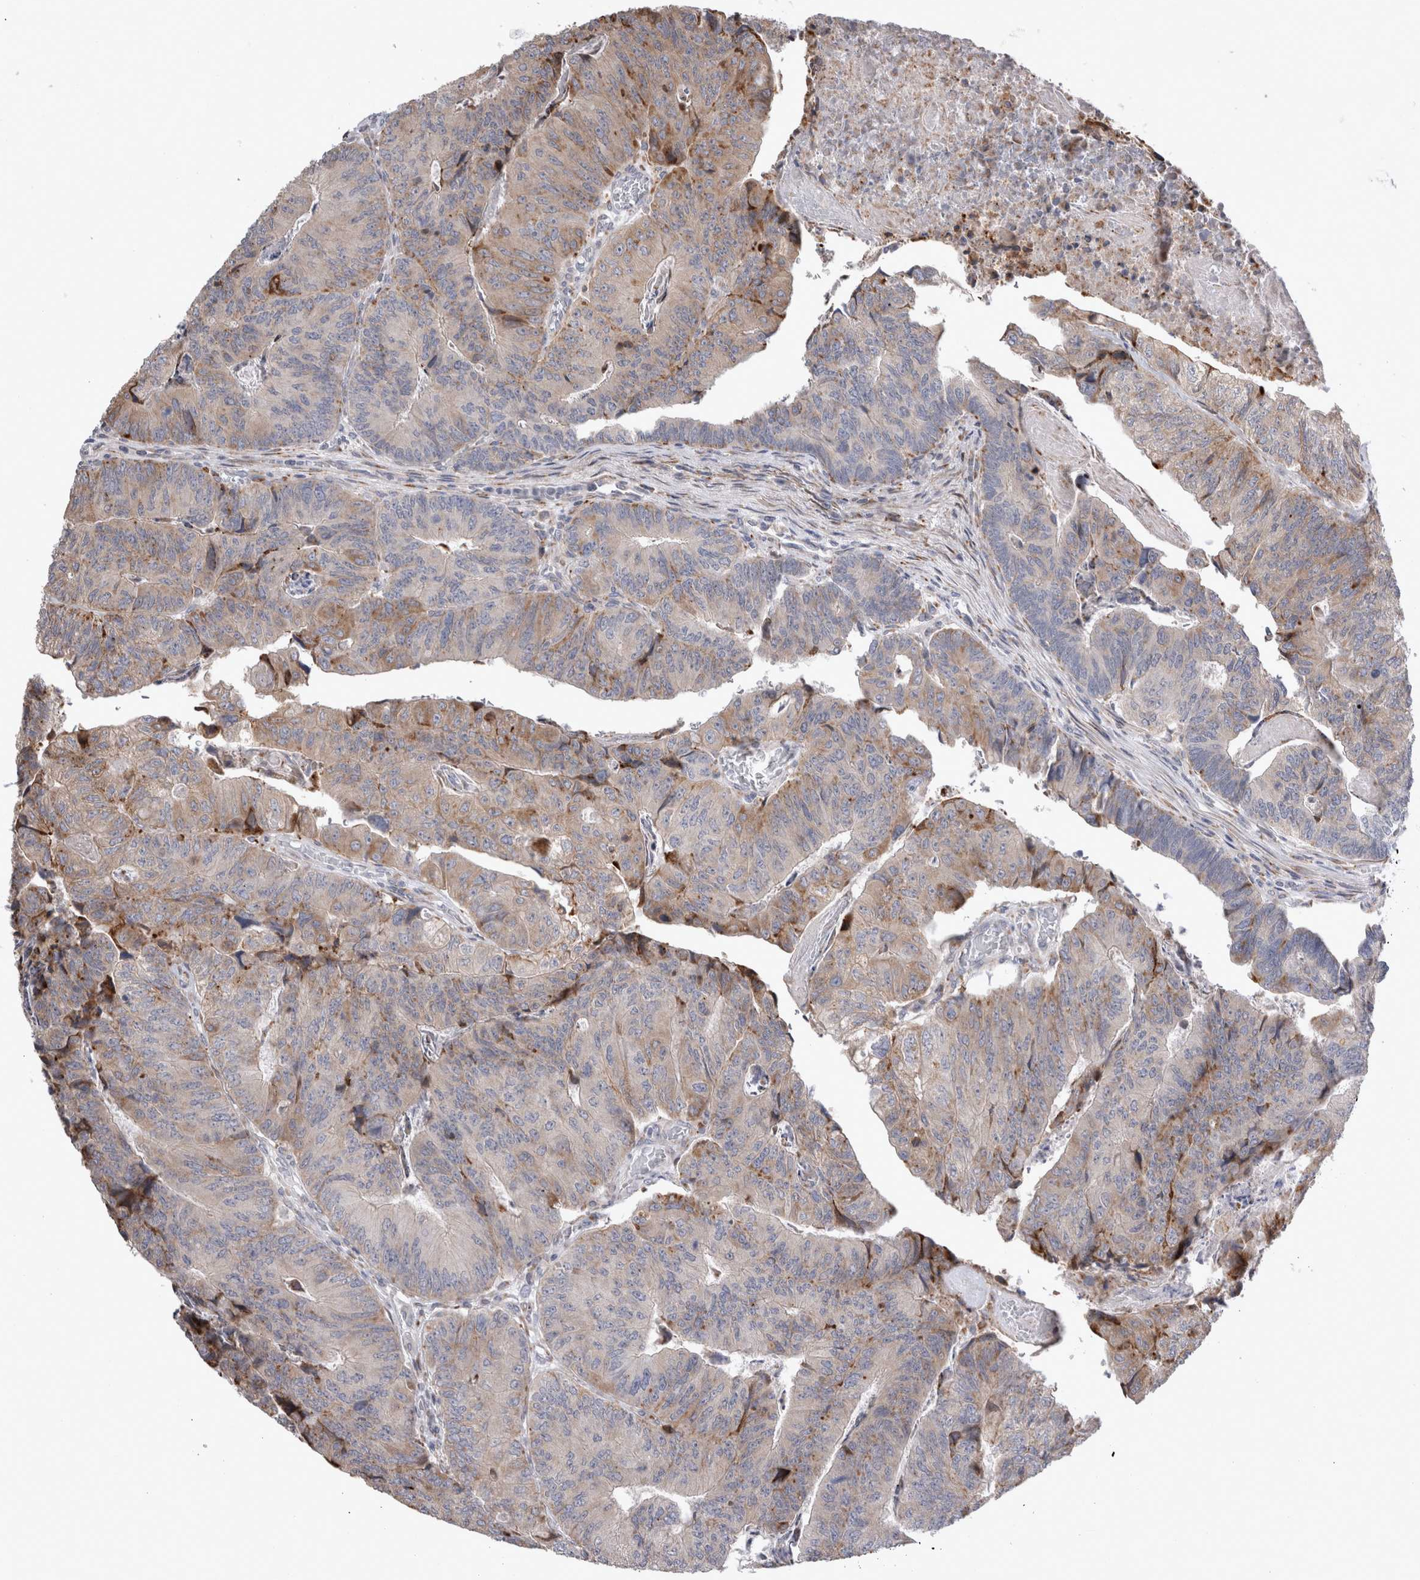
{"staining": {"intensity": "moderate", "quantity": "<25%", "location": "cytoplasmic/membranous"}, "tissue": "colorectal cancer", "cell_type": "Tumor cells", "image_type": "cancer", "snomed": [{"axis": "morphology", "description": "Adenocarcinoma, NOS"}, {"axis": "topography", "description": "Colon"}], "caption": "Immunohistochemical staining of adenocarcinoma (colorectal) exhibits moderate cytoplasmic/membranous protein expression in approximately <25% of tumor cells.", "gene": "TRMT9B", "patient": {"sex": "female", "age": 67}}